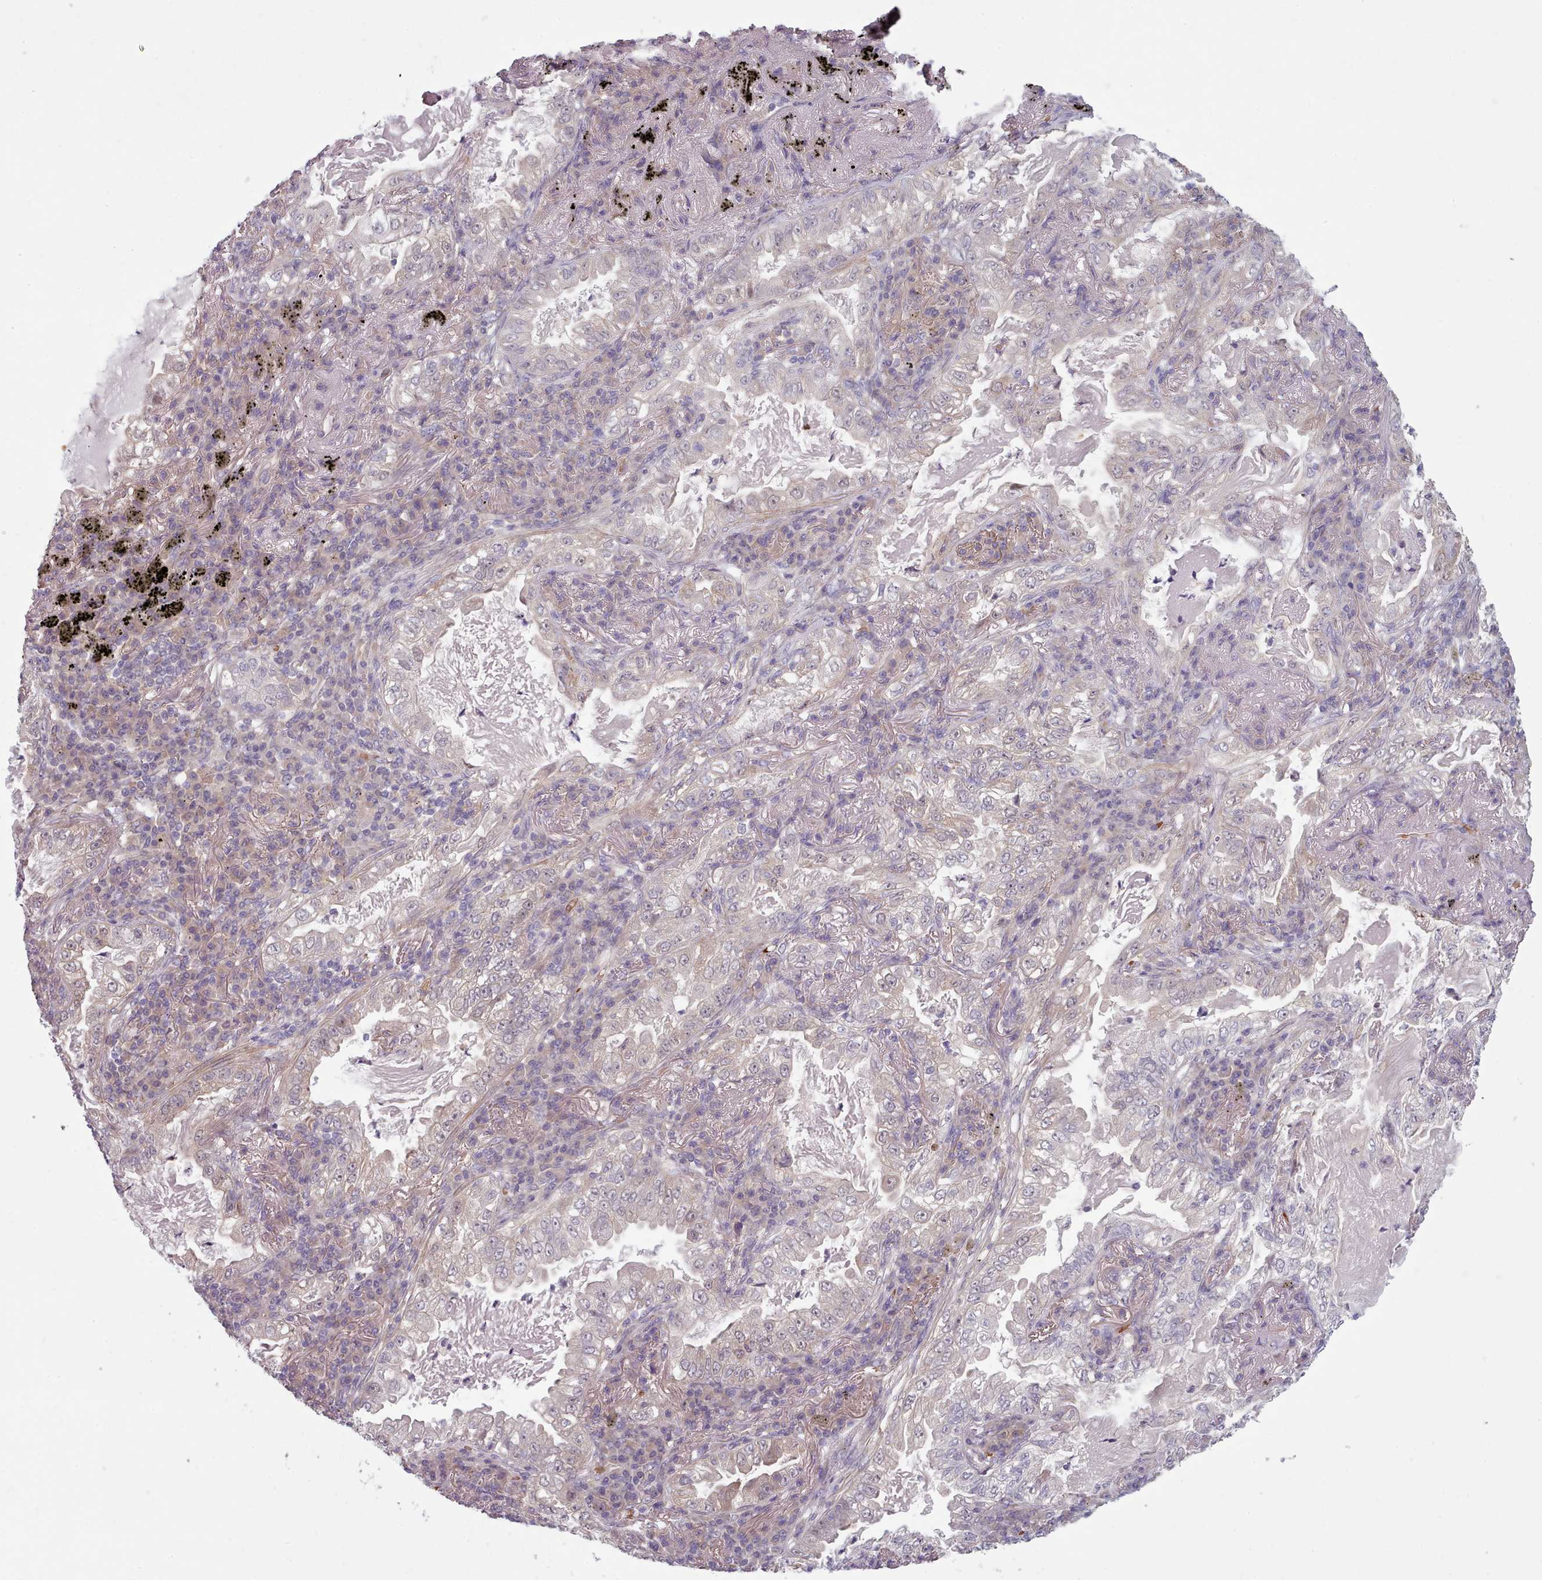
{"staining": {"intensity": "weak", "quantity": "<25%", "location": "nuclear"}, "tissue": "lung cancer", "cell_type": "Tumor cells", "image_type": "cancer", "snomed": [{"axis": "morphology", "description": "Adenocarcinoma, NOS"}, {"axis": "topography", "description": "Lung"}], "caption": "Protein analysis of adenocarcinoma (lung) exhibits no significant positivity in tumor cells. Brightfield microscopy of IHC stained with DAB (3,3'-diaminobenzidine) (brown) and hematoxylin (blue), captured at high magnification.", "gene": "CLNS1A", "patient": {"sex": "female", "age": 73}}